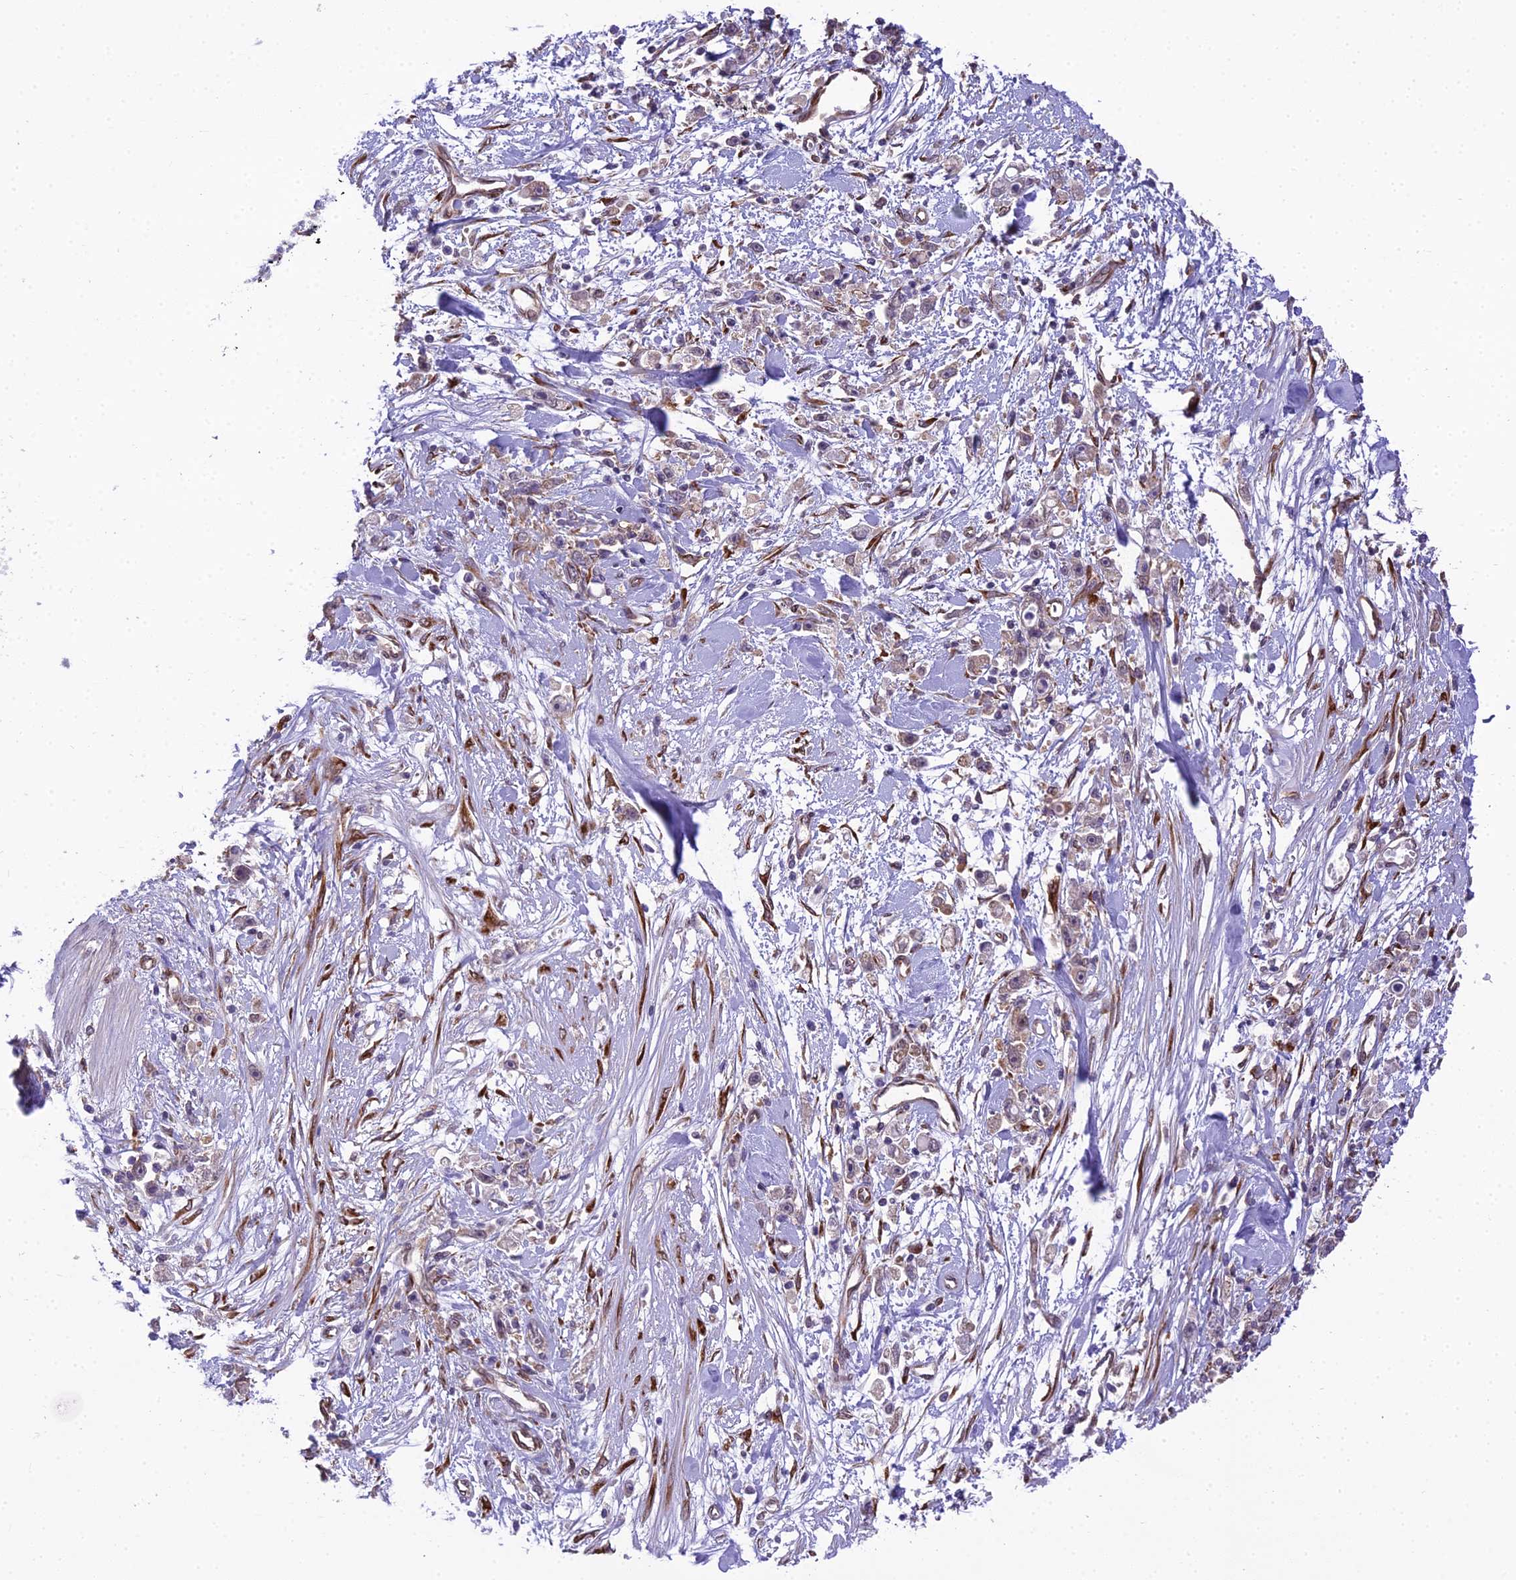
{"staining": {"intensity": "weak", "quantity": "<25%", "location": "cytoplasmic/membranous"}, "tissue": "stomach cancer", "cell_type": "Tumor cells", "image_type": "cancer", "snomed": [{"axis": "morphology", "description": "Adenocarcinoma, NOS"}, {"axis": "topography", "description": "Stomach"}], "caption": "IHC image of neoplastic tissue: human adenocarcinoma (stomach) stained with DAB (3,3'-diaminobenzidine) demonstrates no significant protein positivity in tumor cells.", "gene": "DHCR7", "patient": {"sex": "female", "age": 59}}